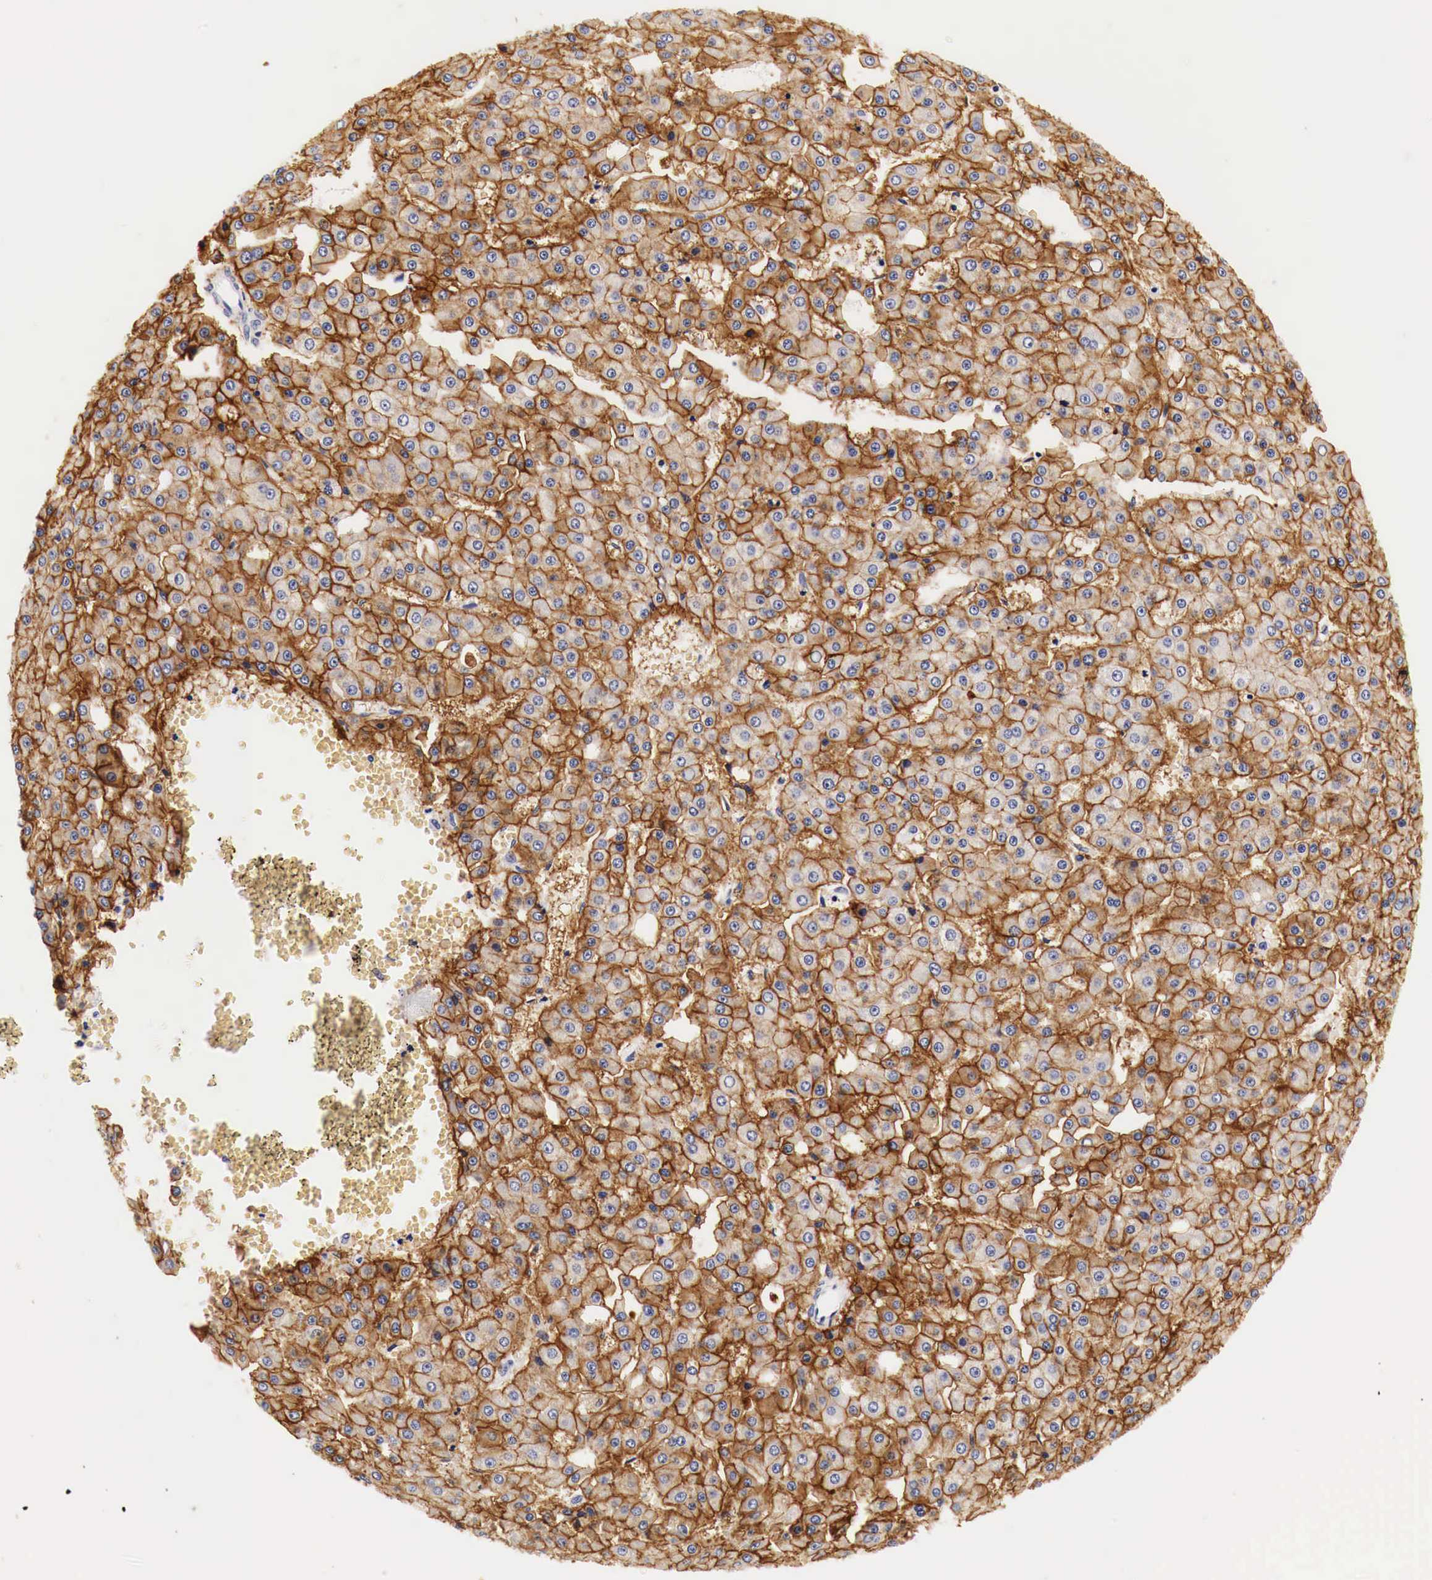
{"staining": {"intensity": "strong", "quantity": ">75%", "location": "cytoplasmic/membranous"}, "tissue": "liver cancer", "cell_type": "Tumor cells", "image_type": "cancer", "snomed": [{"axis": "morphology", "description": "Carcinoma, Hepatocellular, NOS"}, {"axis": "topography", "description": "Liver"}], "caption": "Hepatocellular carcinoma (liver) stained for a protein (brown) displays strong cytoplasmic/membranous positive expression in about >75% of tumor cells.", "gene": "EGFR", "patient": {"sex": "male", "age": 47}}